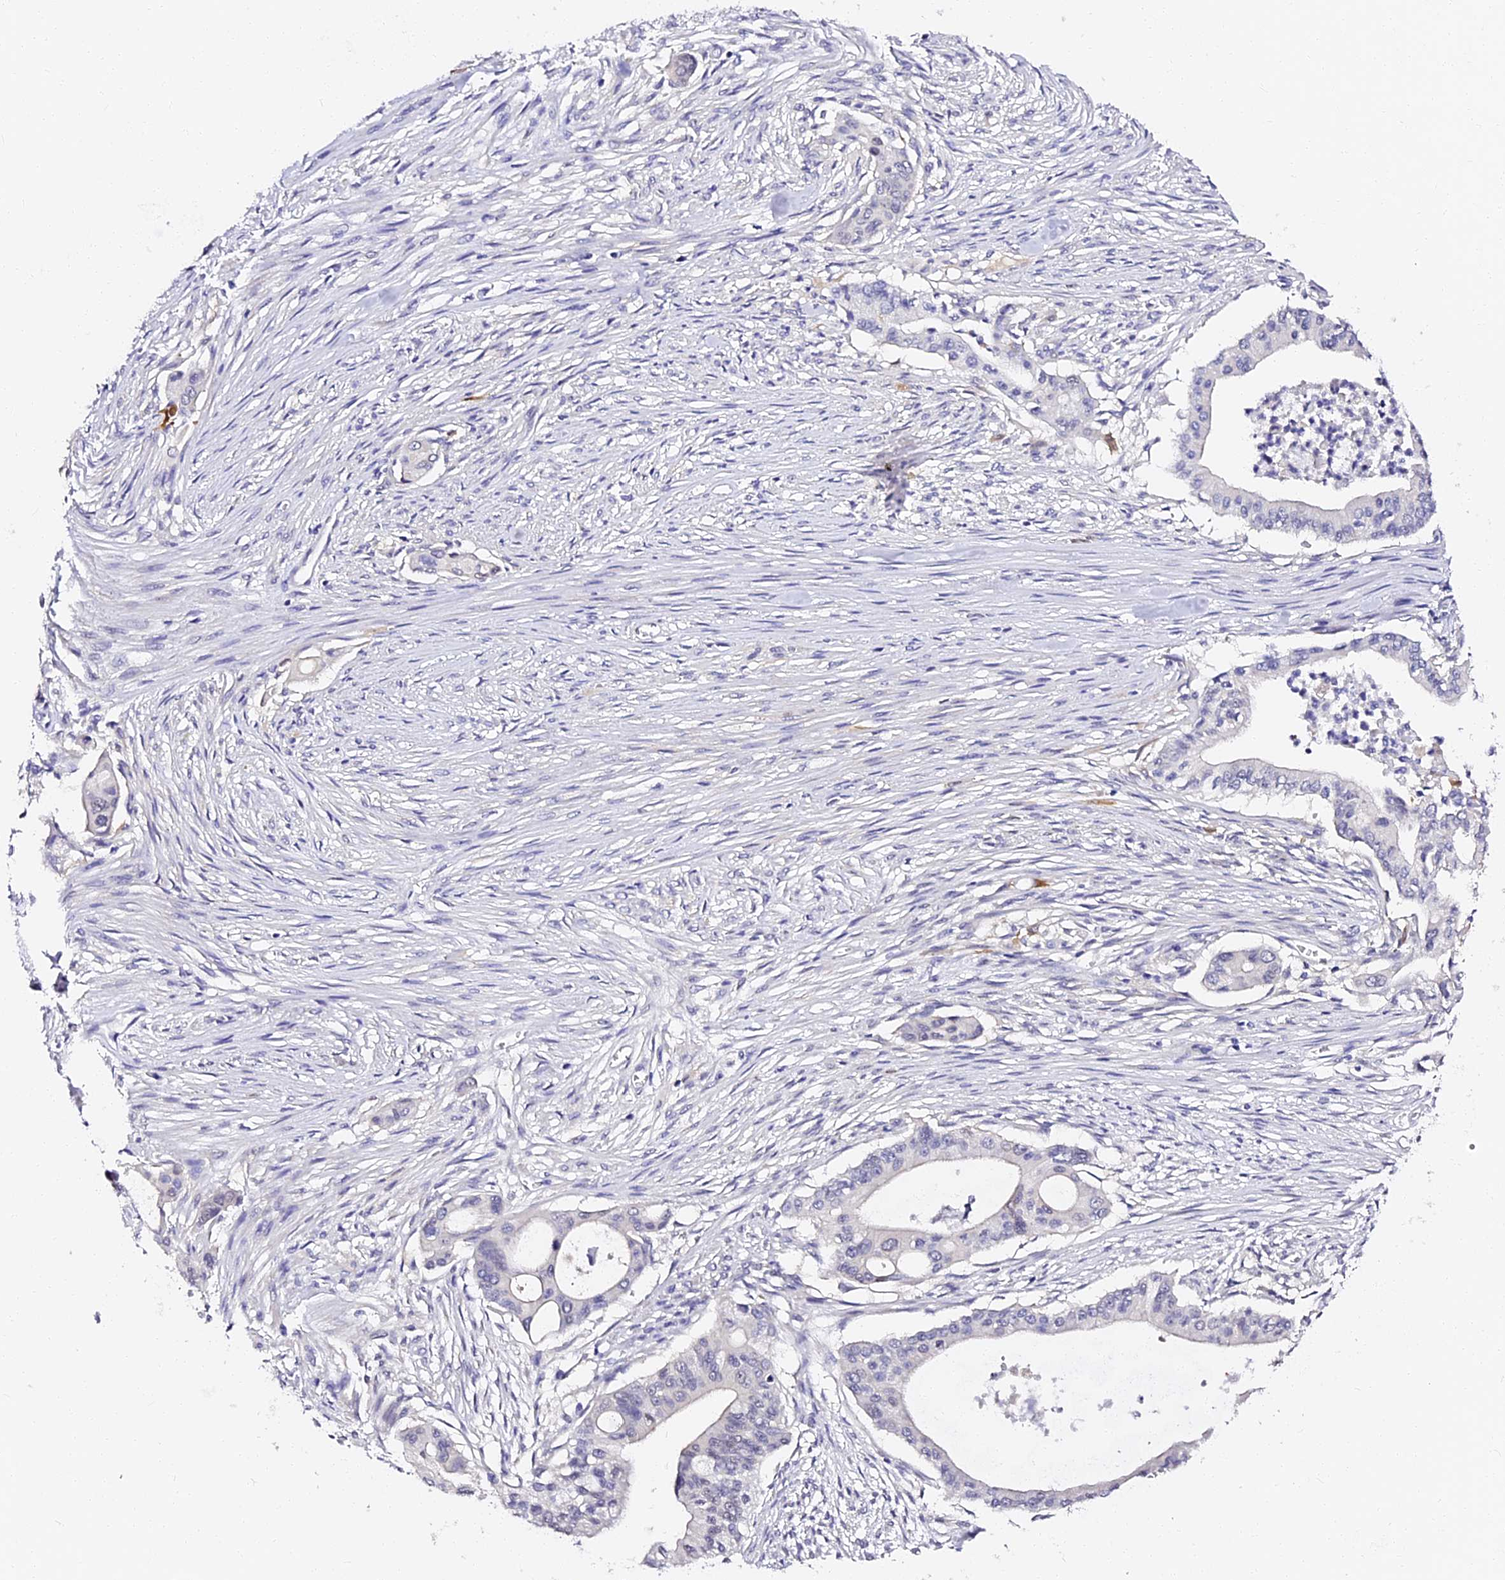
{"staining": {"intensity": "negative", "quantity": "none", "location": "none"}, "tissue": "pancreatic cancer", "cell_type": "Tumor cells", "image_type": "cancer", "snomed": [{"axis": "morphology", "description": "Adenocarcinoma, NOS"}, {"axis": "topography", "description": "Pancreas"}], "caption": "DAB (3,3'-diaminobenzidine) immunohistochemical staining of adenocarcinoma (pancreatic) exhibits no significant staining in tumor cells. (Stains: DAB (3,3'-diaminobenzidine) immunohistochemistry (IHC) with hematoxylin counter stain, Microscopy: brightfield microscopy at high magnification).", "gene": "VPS33B", "patient": {"sex": "male", "age": 46}}